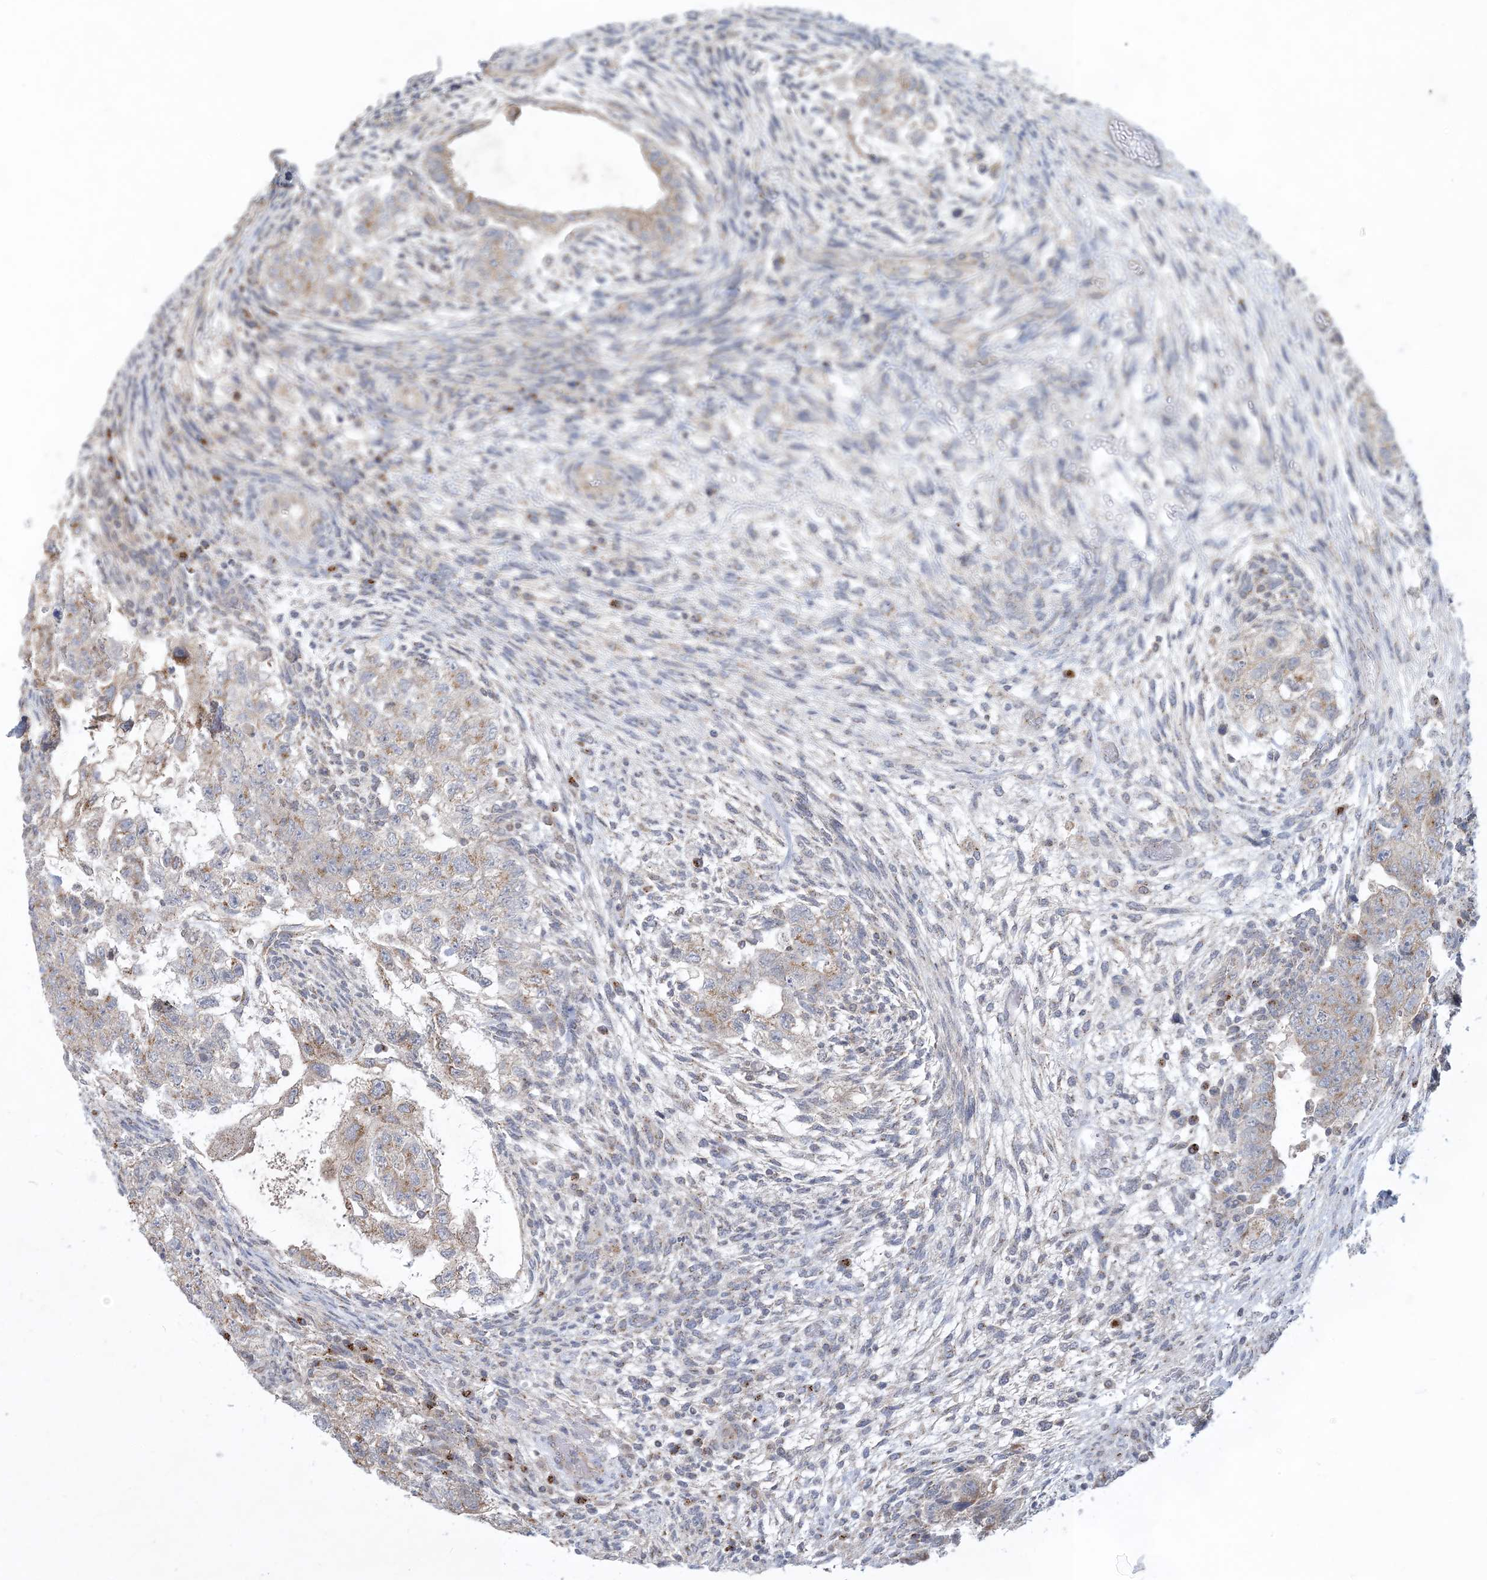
{"staining": {"intensity": "weak", "quantity": "25%-75%", "location": "cytoplasmic/membranous"}, "tissue": "testis cancer", "cell_type": "Tumor cells", "image_type": "cancer", "snomed": [{"axis": "morphology", "description": "Carcinoma, Embryonal, NOS"}, {"axis": "topography", "description": "Testis"}], "caption": "Immunohistochemistry (DAB (3,3'-diaminobenzidine)) staining of human embryonal carcinoma (testis) shows weak cytoplasmic/membranous protein positivity in about 25%-75% of tumor cells.", "gene": "CCDC14", "patient": {"sex": "male", "age": 36}}